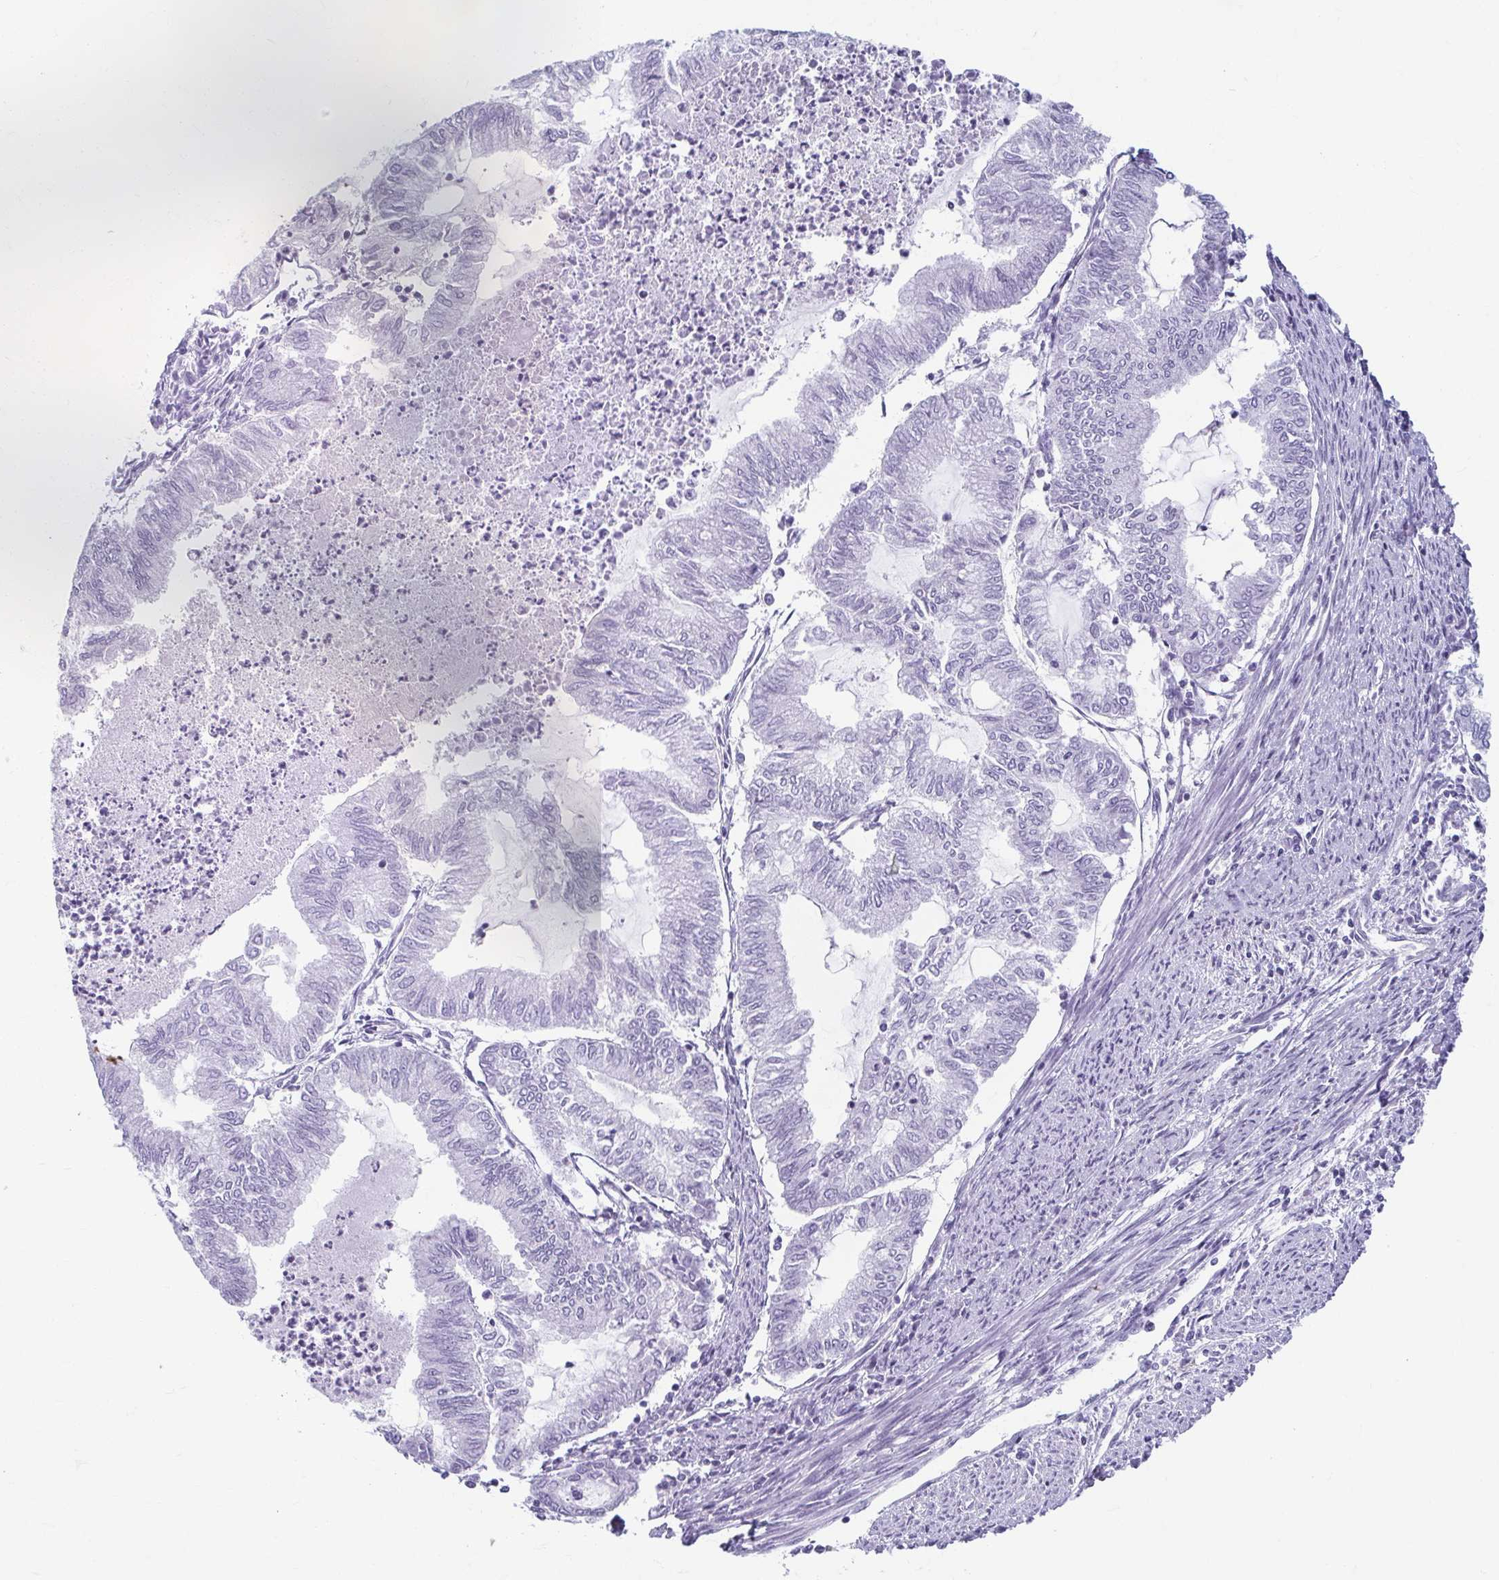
{"staining": {"intensity": "negative", "quantity": "none", "location": "none"}, "tissue": "endometrial cancer", "cell_type": "Tumor cells", "image_type": "cancer", "snomed": [{"axis": "morphology", "description": "Adenocarcinoma, NOS"}, {"axis": "topography", "description": "Endometrium"}], "caption": "Endometrial cancer (adenocarcinoma) was stained to show a protein in brown. There is no significant expression in tumor cells. (Stains: DAB (3,3'-diaminobenzidine) immunohistochemistry (IHC) with hematoxylin counter stain, Microscopy: brightfield microscopy at high magnification).", "gene": "MOBP", "patient": {"sex": "female", "age": 79}}